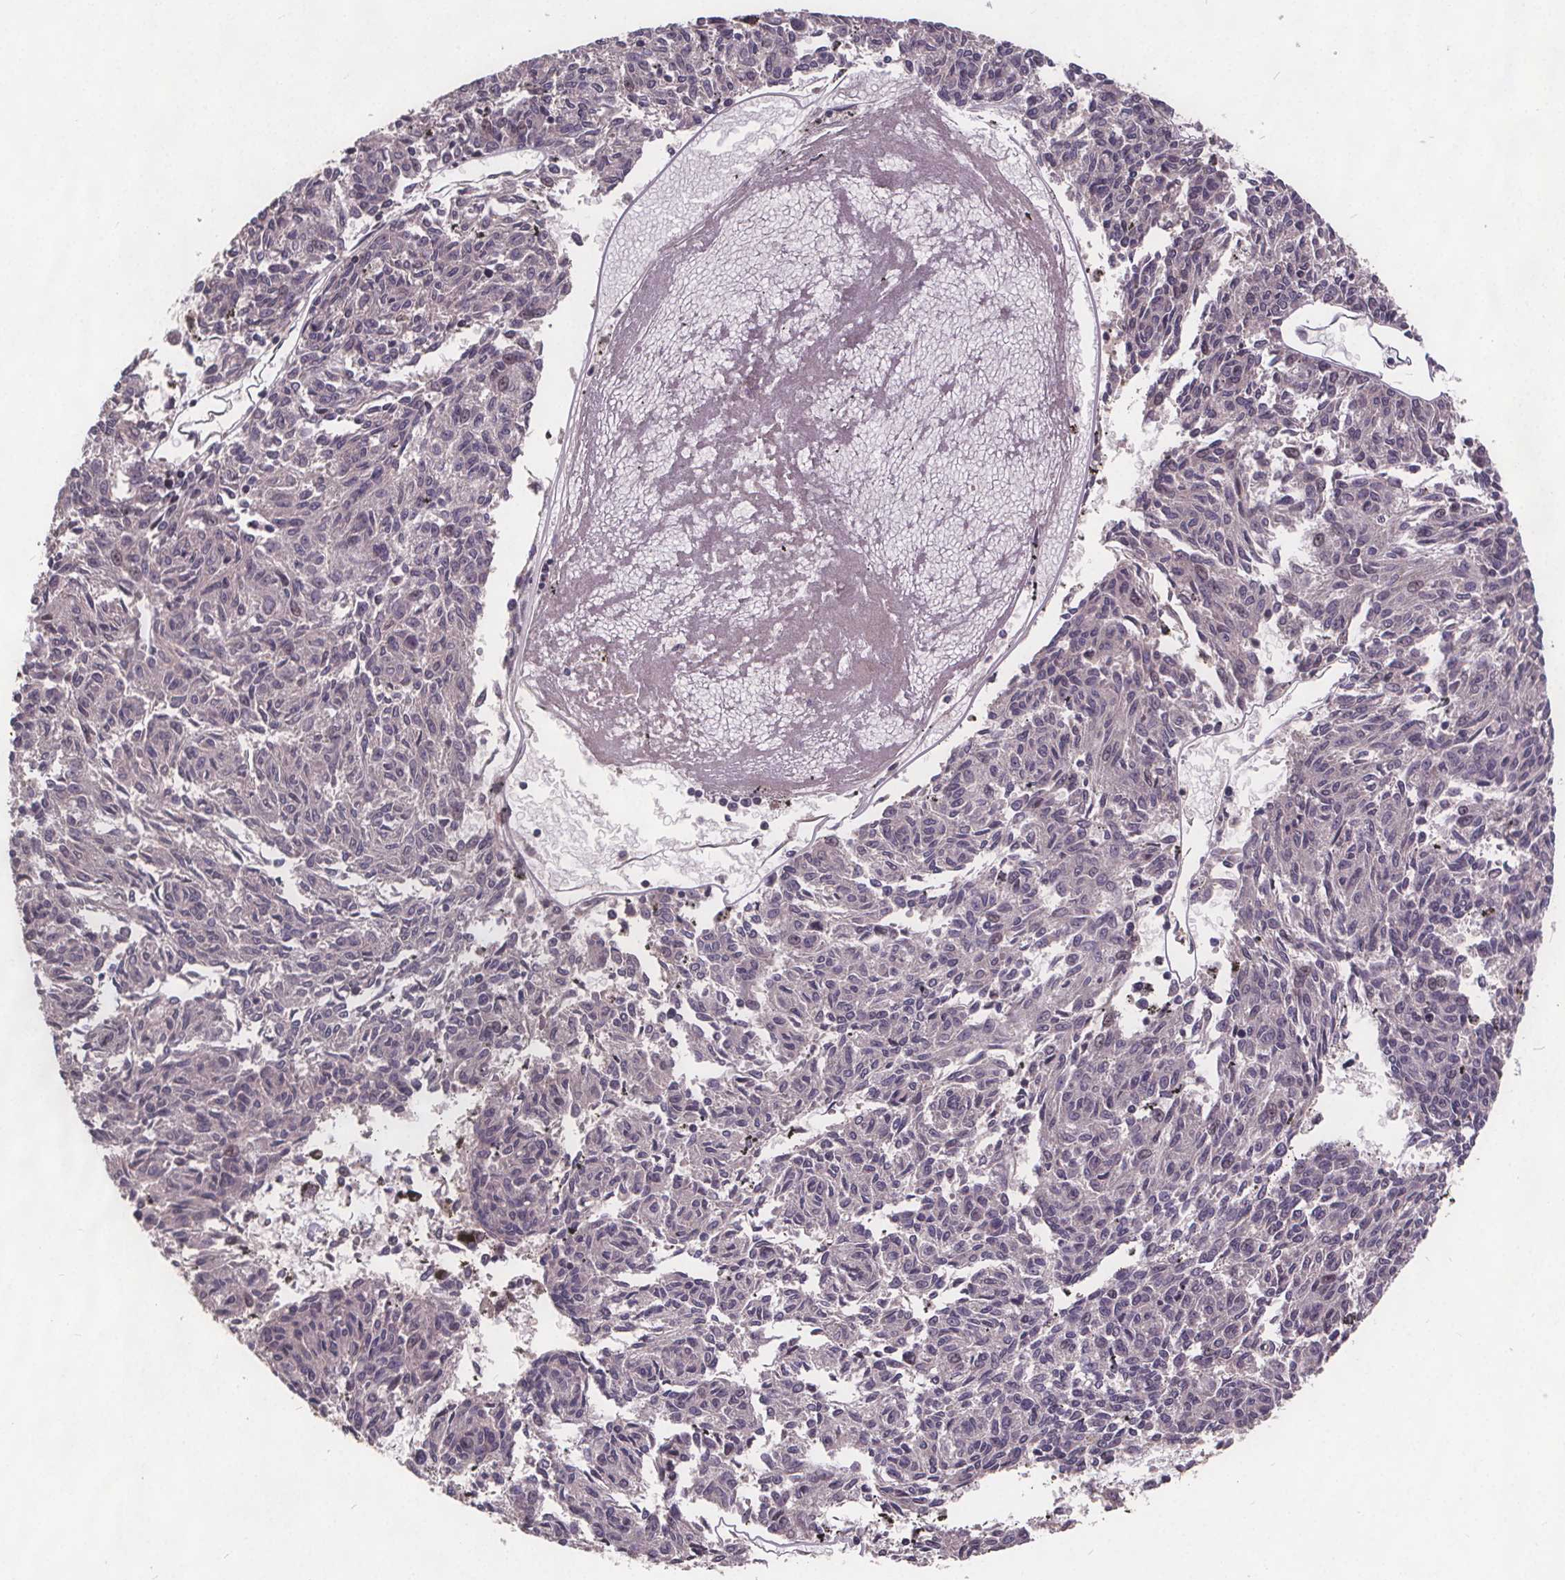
{"staining": {"intensity": "negative", "quantity": "none", "location": "none"}, "tissue": "melanoma", "cell_type": "Tumor cells", "image_type": "cancer", "snomed": [{"axis": "morphology", "description": "Malignant melanoma, NOS"}, {"axis": "topography", "description": "Skin"}], "caption": "A histopathology image of human malignant melanoma is negative for staining in tumor cells.", "gene": "USP9X", "patient": {"sex": "female", "age": 72}}